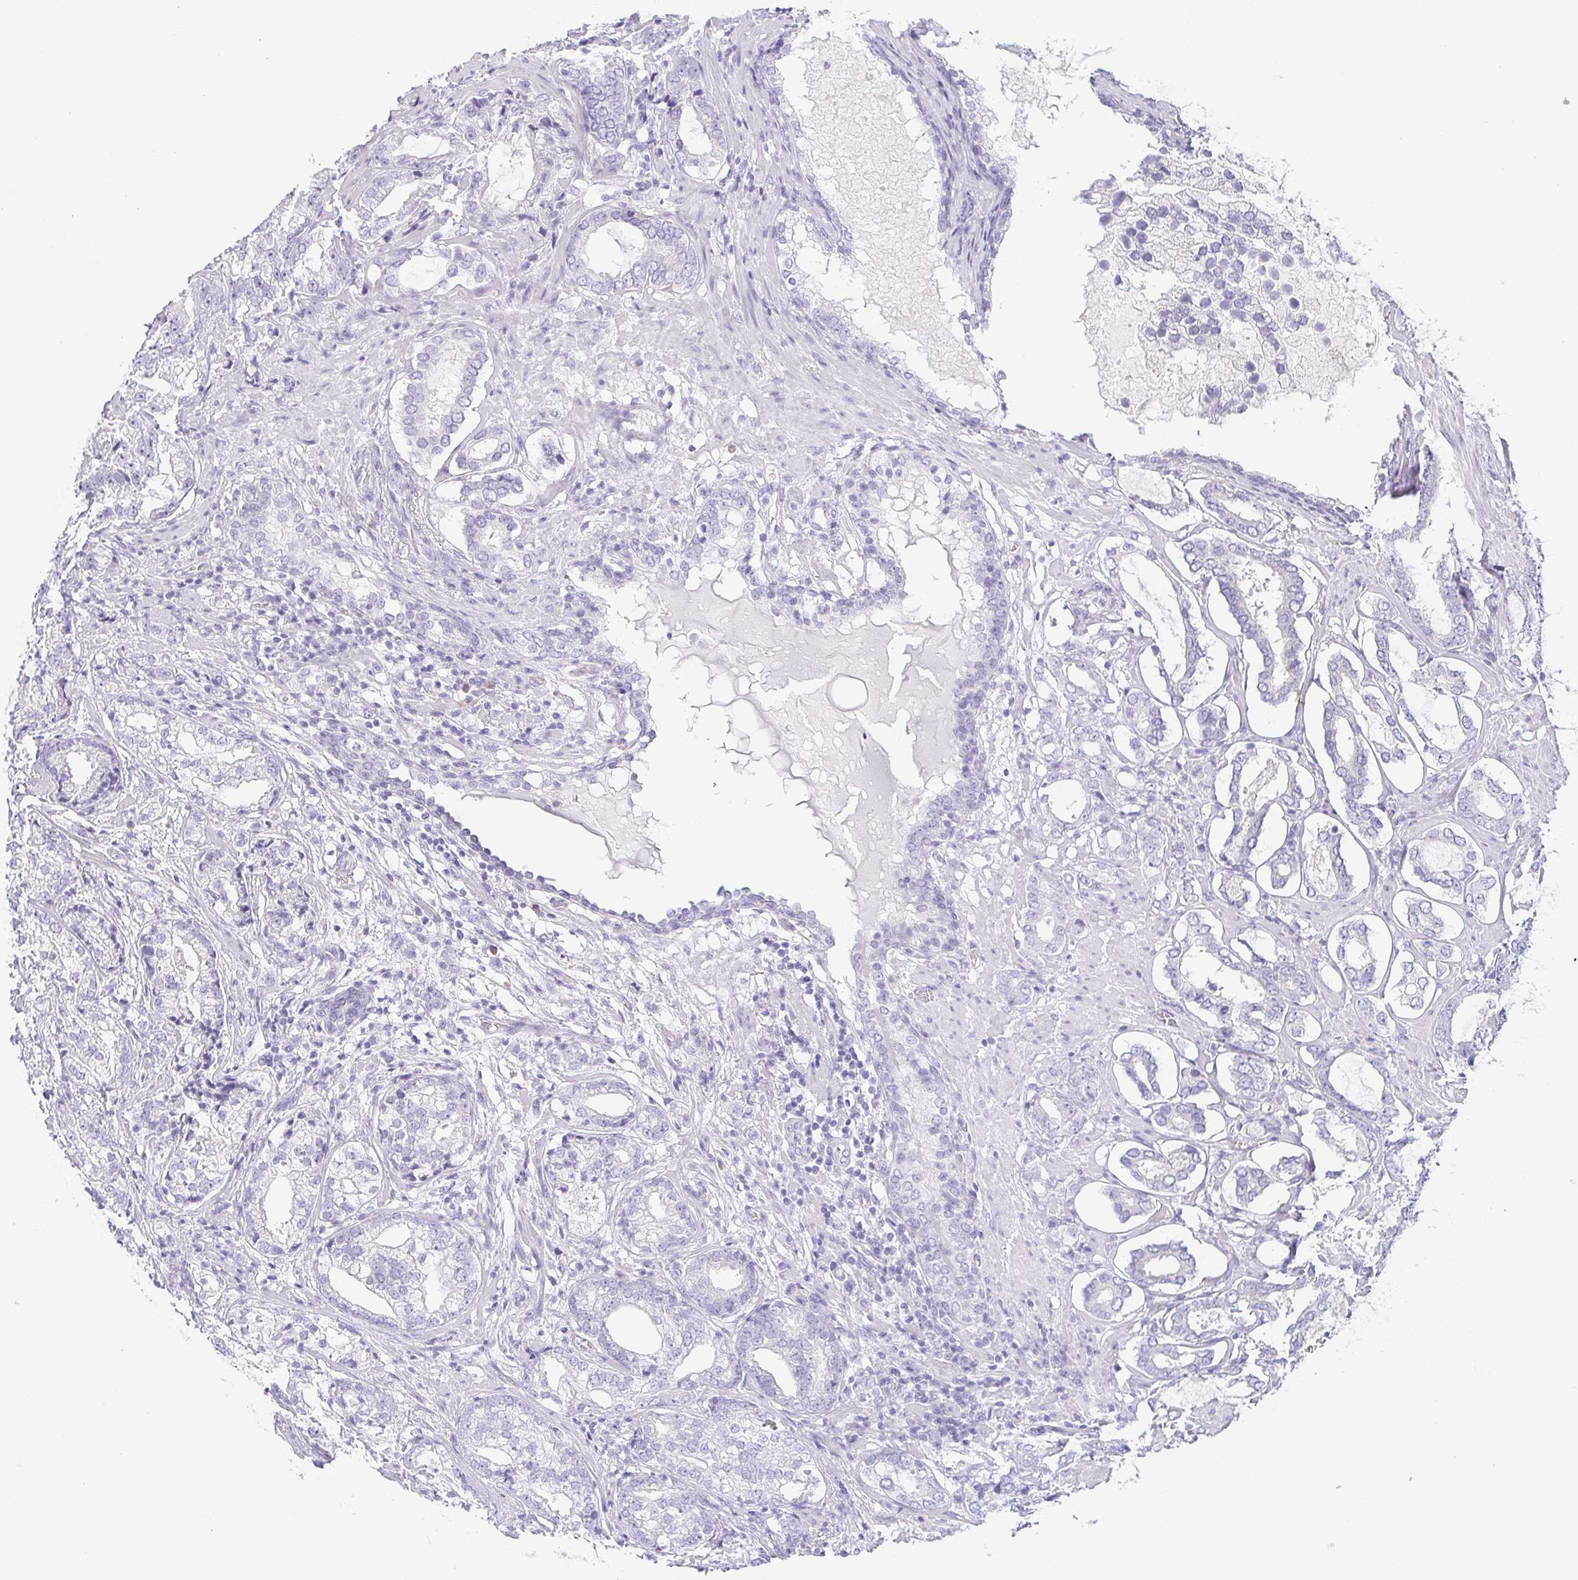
{"staining": {"intensity": "negative", "quantity": "none", "location": "none"}, "tissue": "prostate cancer", "cell_type": "Tumor cells", "image_type": "cancer", "snomed": [{"axis": "morphology", "description": "Adenocarcinoma, High grade"}, {"axis": "topography", "description": "Prostate"}], "caption": "A high-resolution photomicrograph shows immunohistochemistry (IHC) staining of prostate cancer, which demonstrates no significant staining in tumor cells.", "gene": "PRR27", "patient": {"sex": "male", "age": 75}}